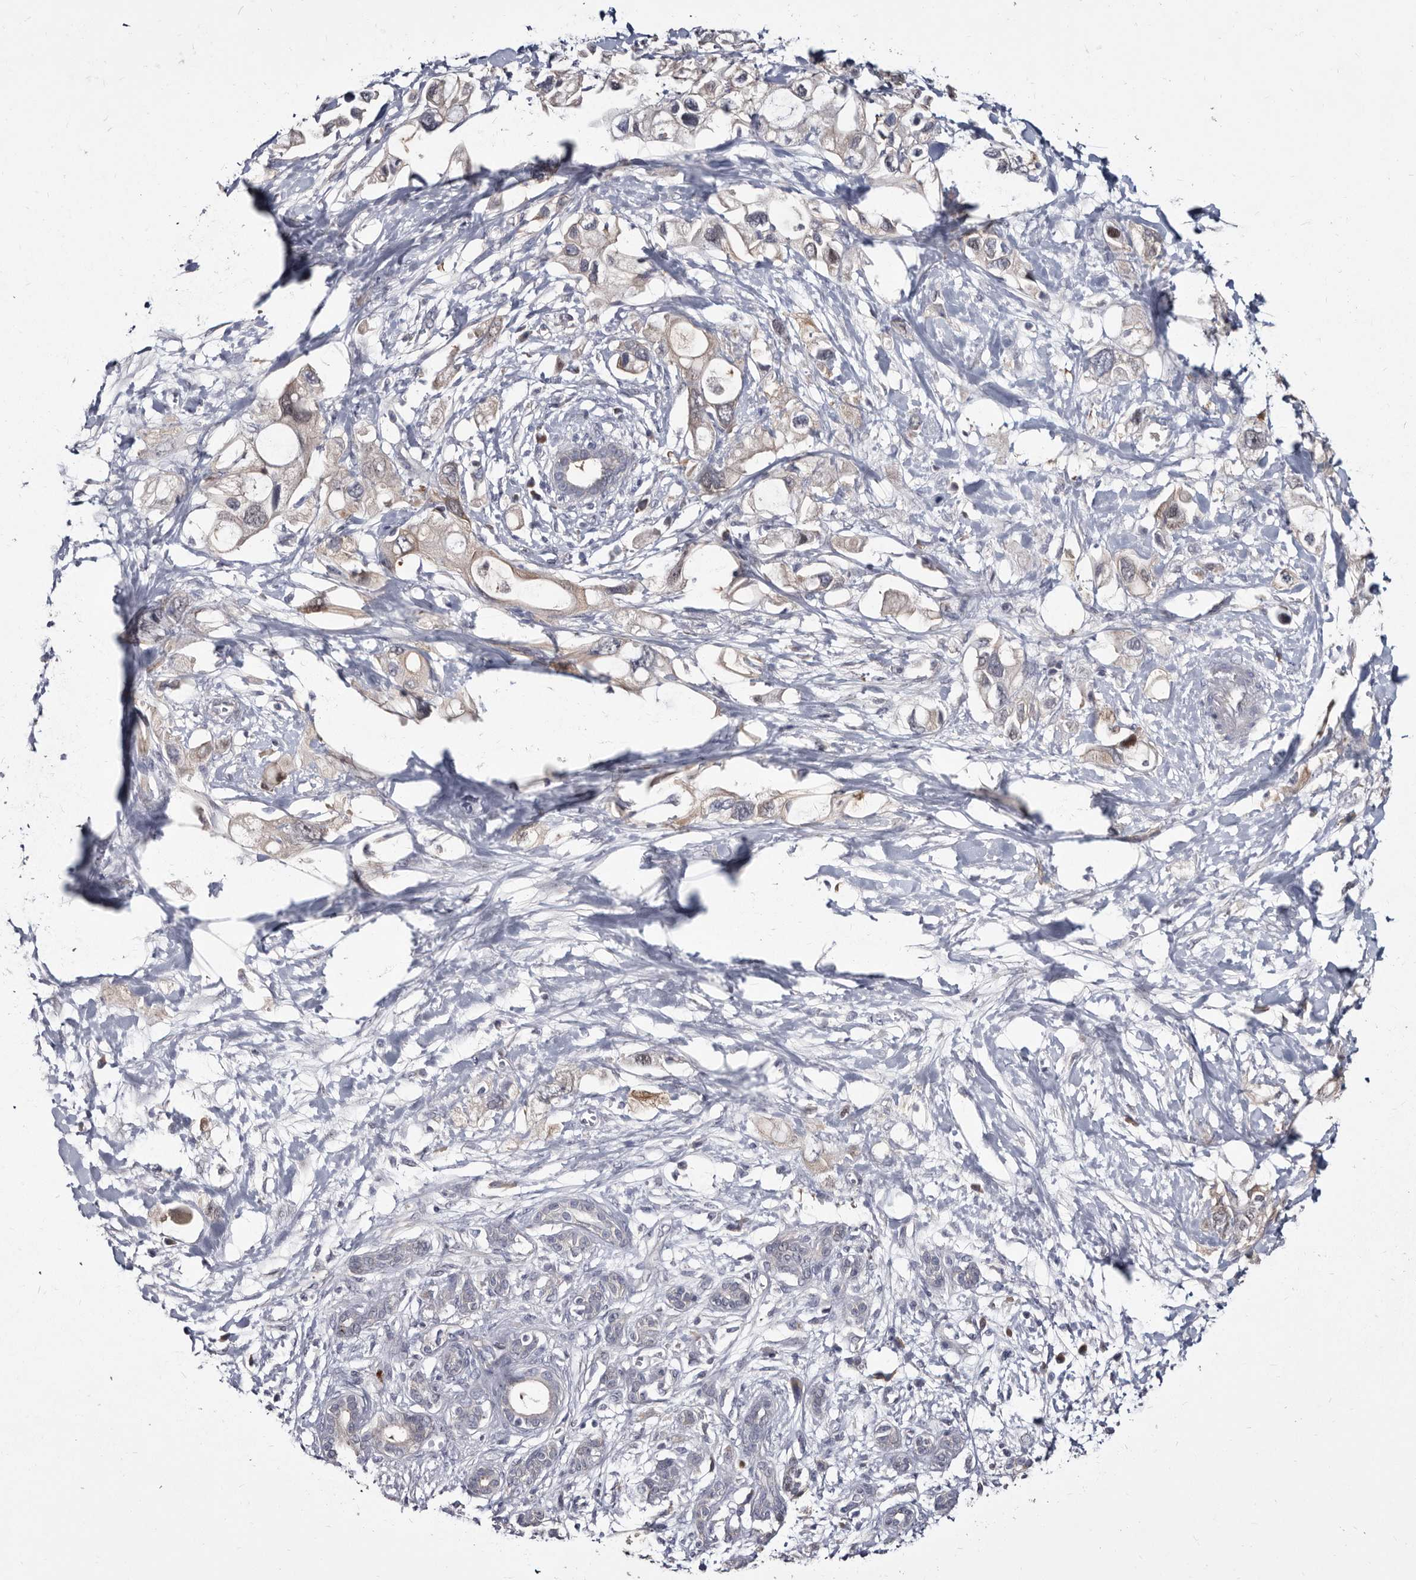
{"staining": {"intensity": "weak", "quantity": "<25%", "location": "cytoplasmic/membranous"}, "tissue": "pancreatic cancer", "cell_type": "Tumor cells", "image_type": "cancer", "snomed": [{"axis": "morphology", "description": "Adenocarcinoma, NOS"}, {"axis": "topography", "description": "Pancreas"}], "caption": "IHC micrograph of neoplastic tissue: human adenocarcinoma (pancreatic) stained with DAB (3,3'-diaminobenzidine) exhibits no significant protein expression in tumor cells. (DAB immunohistochemistry with hematoxylin counter stain).", "gene": "ABCF2", "patient": {"sex": "female", "age": 56}}